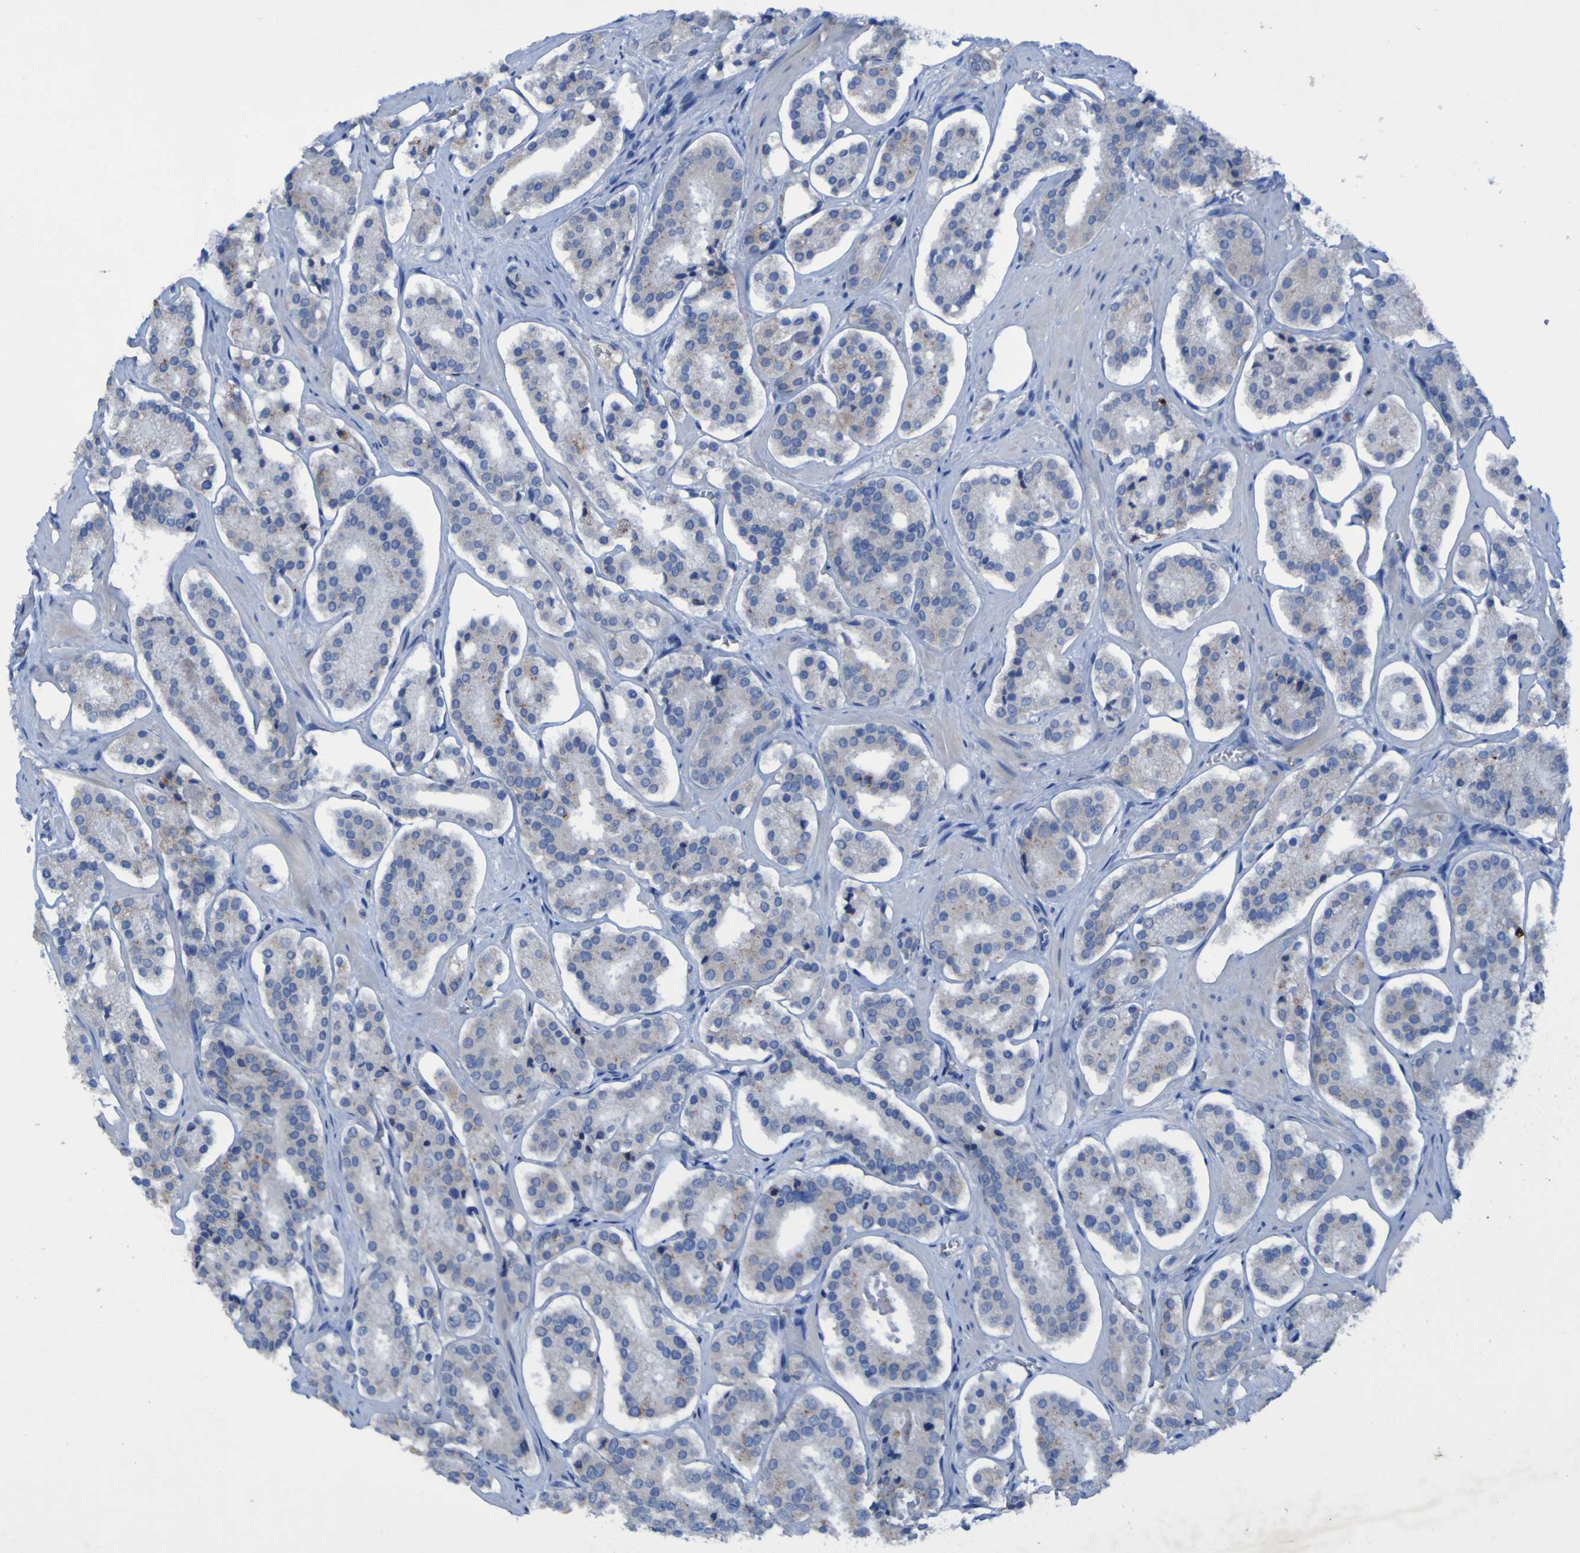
{"staining": {"intensity": "negative", "quantity": "none", "location": "none"}, "tissue": "prostate cancer", "cell_type": "Tumor cells", "image_type": "cancer", "snomed": [{"axis": "morphology", "description": "Adenocarcinoma, High grade"}, {"axis": "topography", "description": "Prostate"}], "caption": "Immunohistochemical staining of prostate adenocarcinoma (high-grade) reveals no significant staining in tumor cells. The staining was performed using DAB to visualize the protein expression in brown, while the nuclei were stained in blue with hematoxylin (Magnification: 20x).", "gene": "SGK2", "patient": {"sex": "male", "age": 60}}